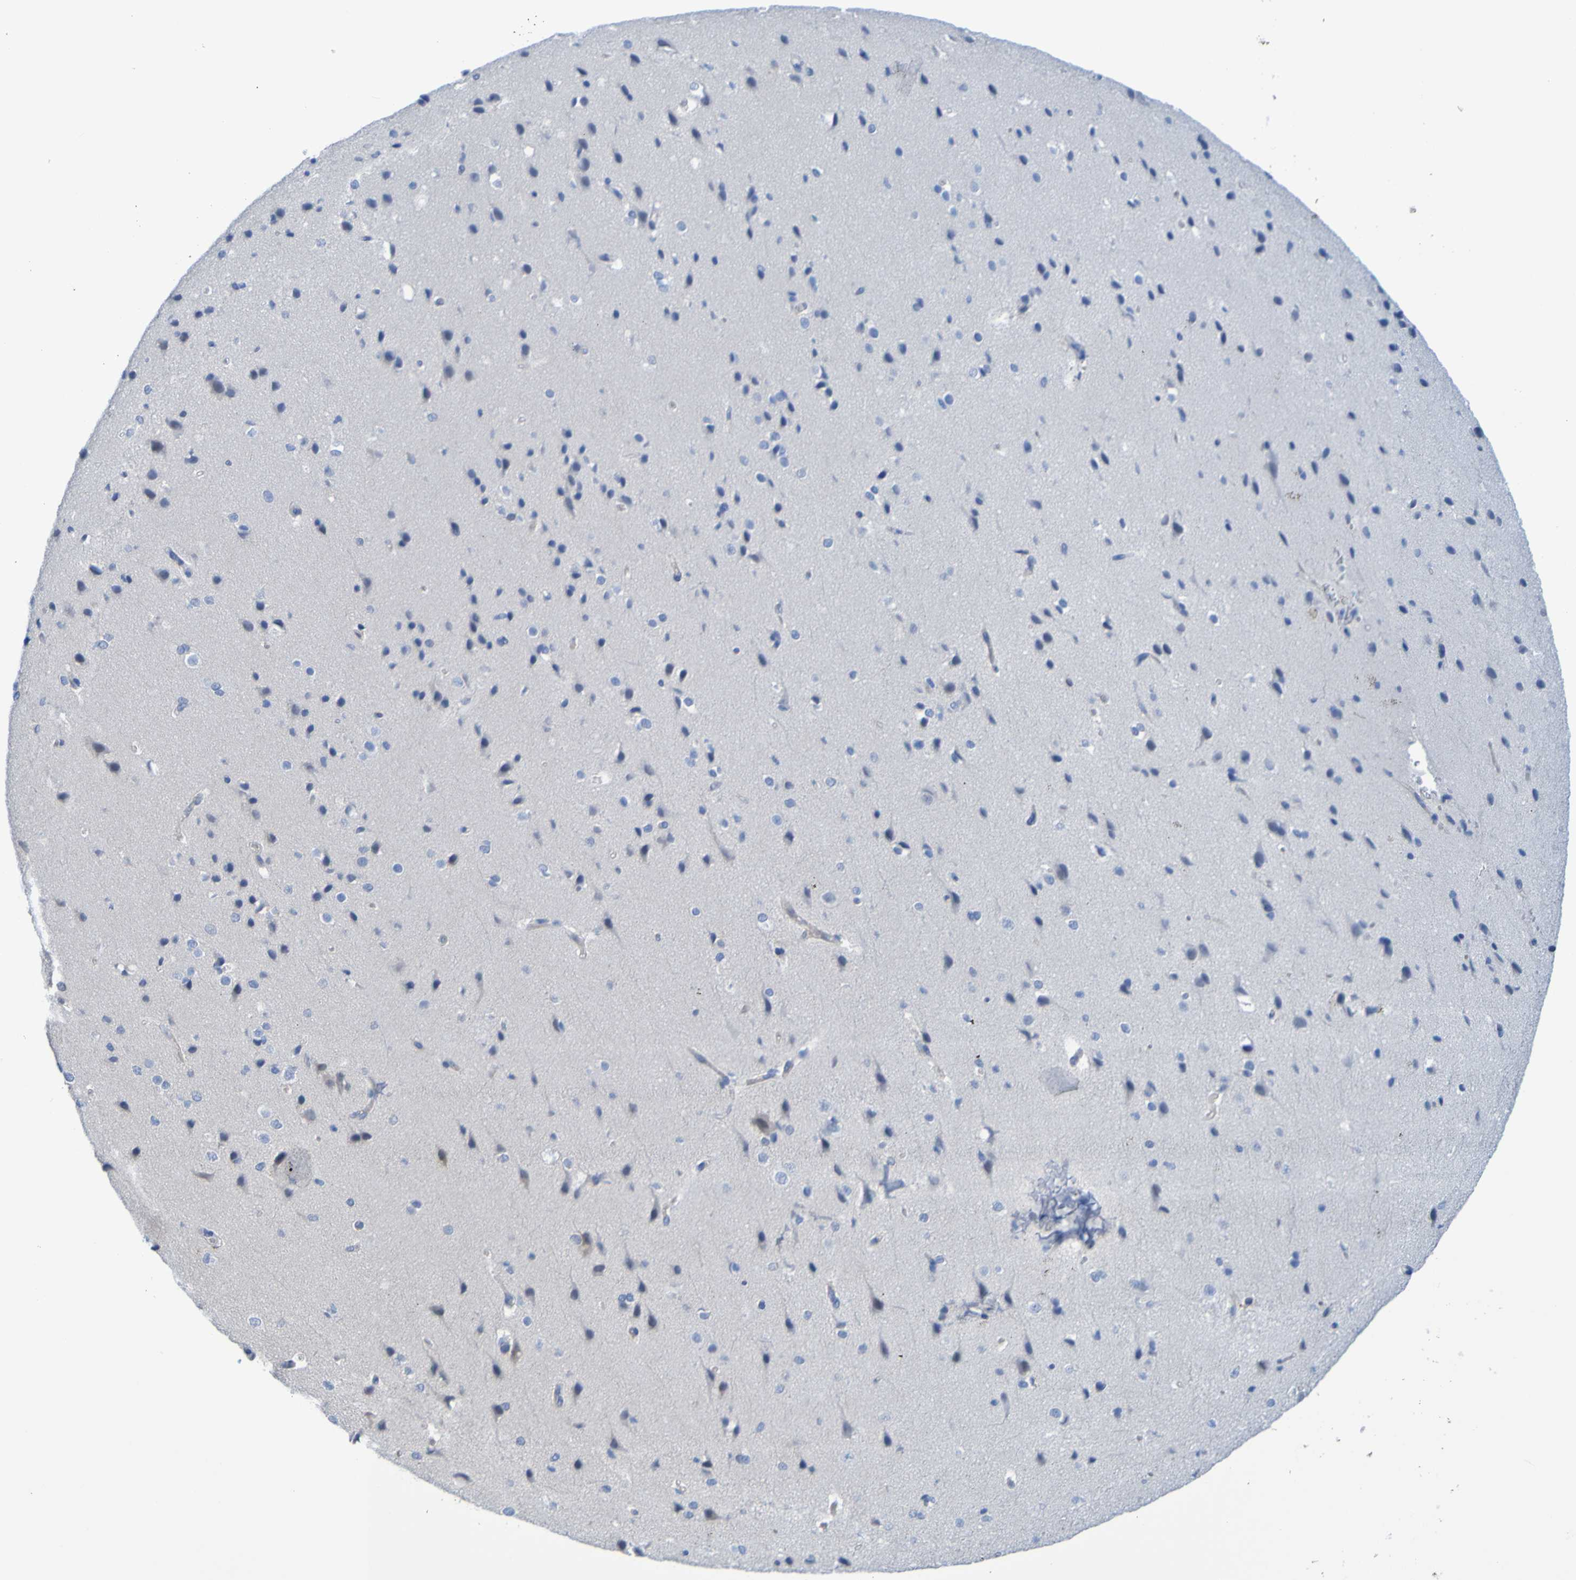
{"staining": {"intensity": "negative", "quantity": "none", "location": "none"}, "tissue": "cerebral cortex", "cell_type": "Endothelial cells", "image_type": "normal", "snomed": [{"axis": "morphology", "description": "Normal tissue, NOS"}, {"axis": "morphology", "description": "Developmental malformation"}, {"axis": "topography", "description": "Cerebral cortex"}], "caption": "IHC micrograph of normal cerebral cortex stained for a protein (brown), which demonstrates no positivity in endothelial cells. (Brightfield microscopy of DAB IHC at high magnification).", "gene": "ACMSD", "patient": {"sex": "female", "age": 30}}